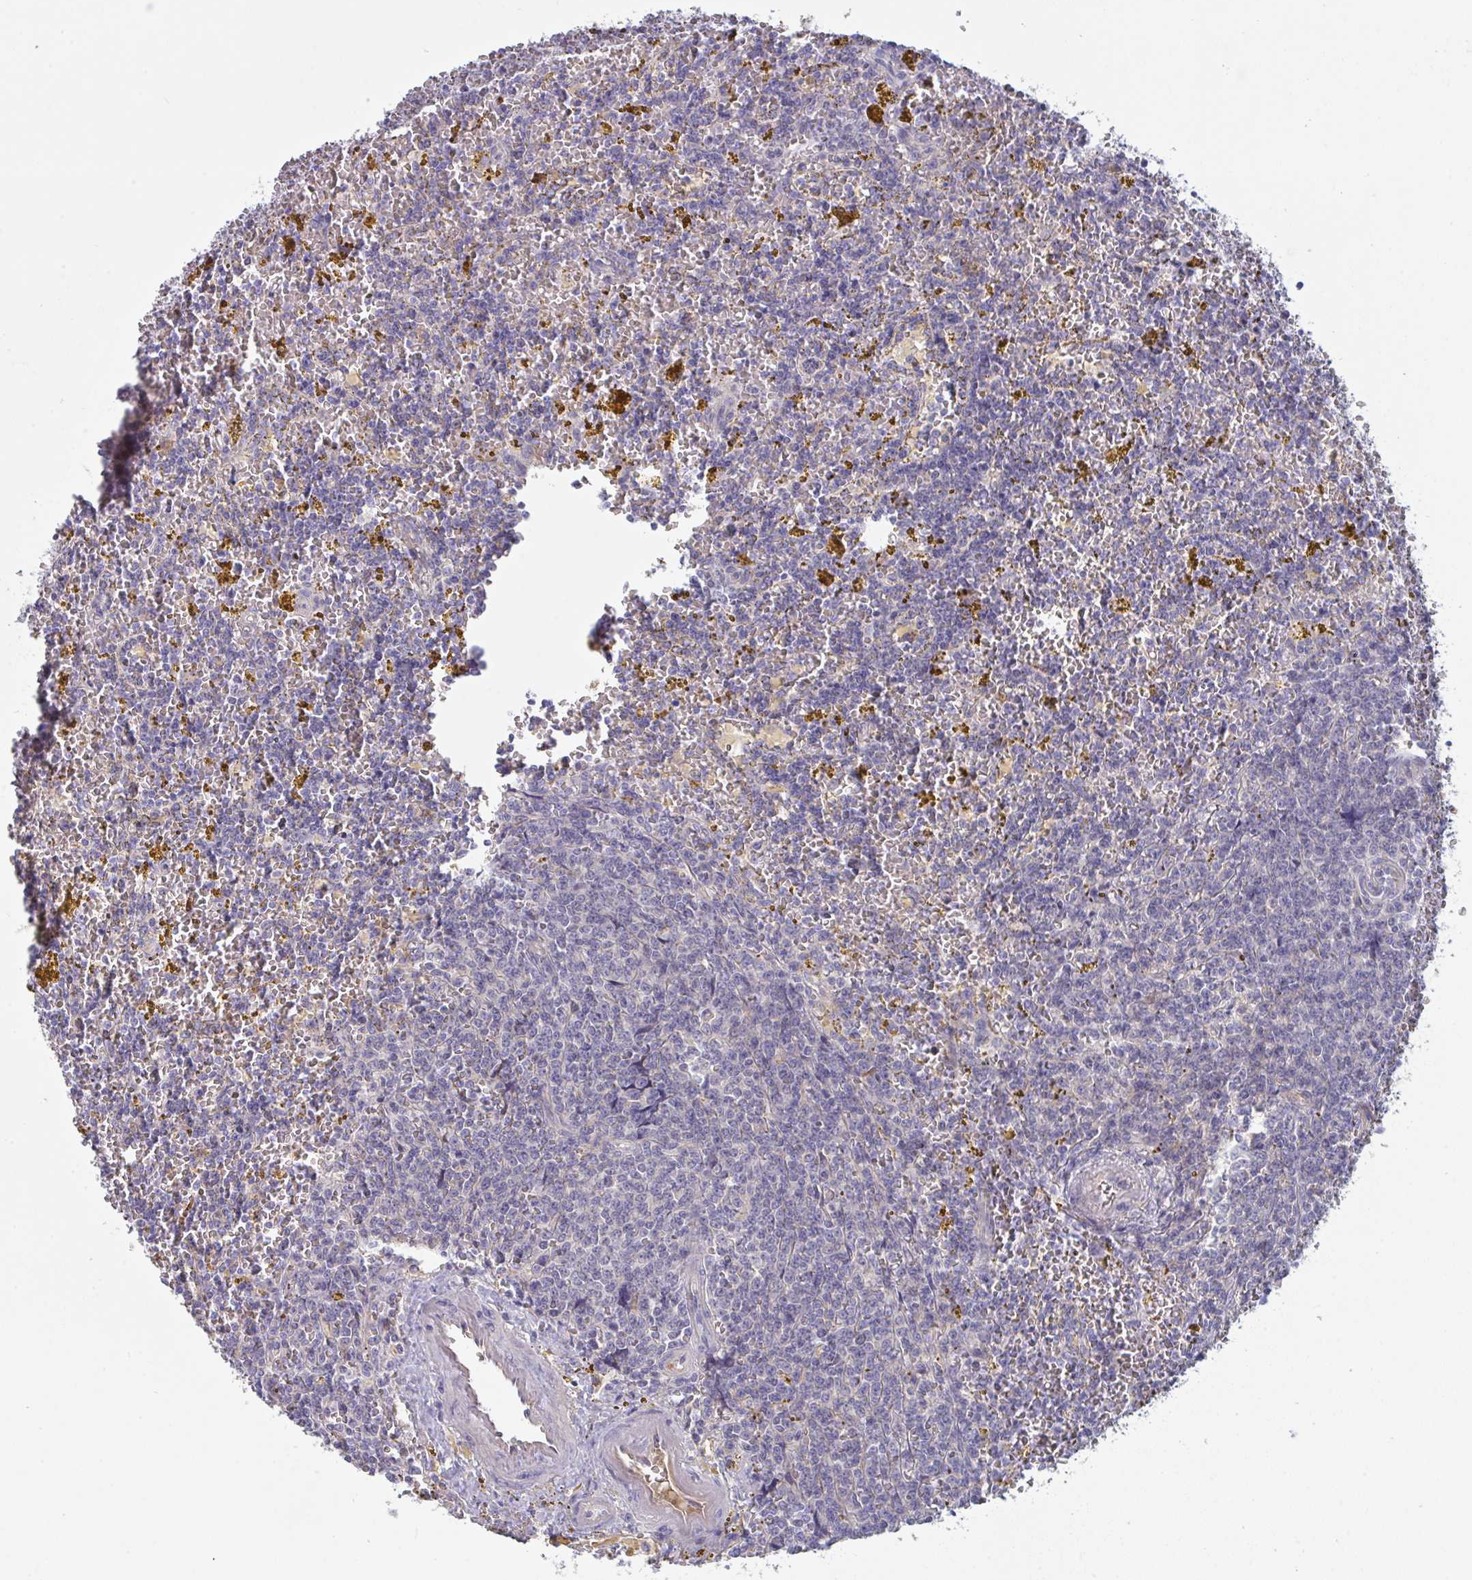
{"staining": {"intensity": "negative", "quantity": "none", "location": "none"}, "tissue": "lymphoma", "cell_type": "Tumor cells", "image_type": "cancer", "snomed": [{"axis": "morphology", "description": "Malignant lymphoma, non-Hodgkin's type, Low grade"}, {"axis": "topography", "description": "Spleen"}, {"axis": "topography", "description": "Lymph node"}], "caption": "The IHC micrograph has no significant positivity in tumor cells of low-grade malignant lymphoma, non-Hodgkin's type tissue. (DAB immunohistochemistry visualized using brightfield microscopy, high magnification).", "gene": "HGFAC", "patient": {"sex": "female", "age": 66}}